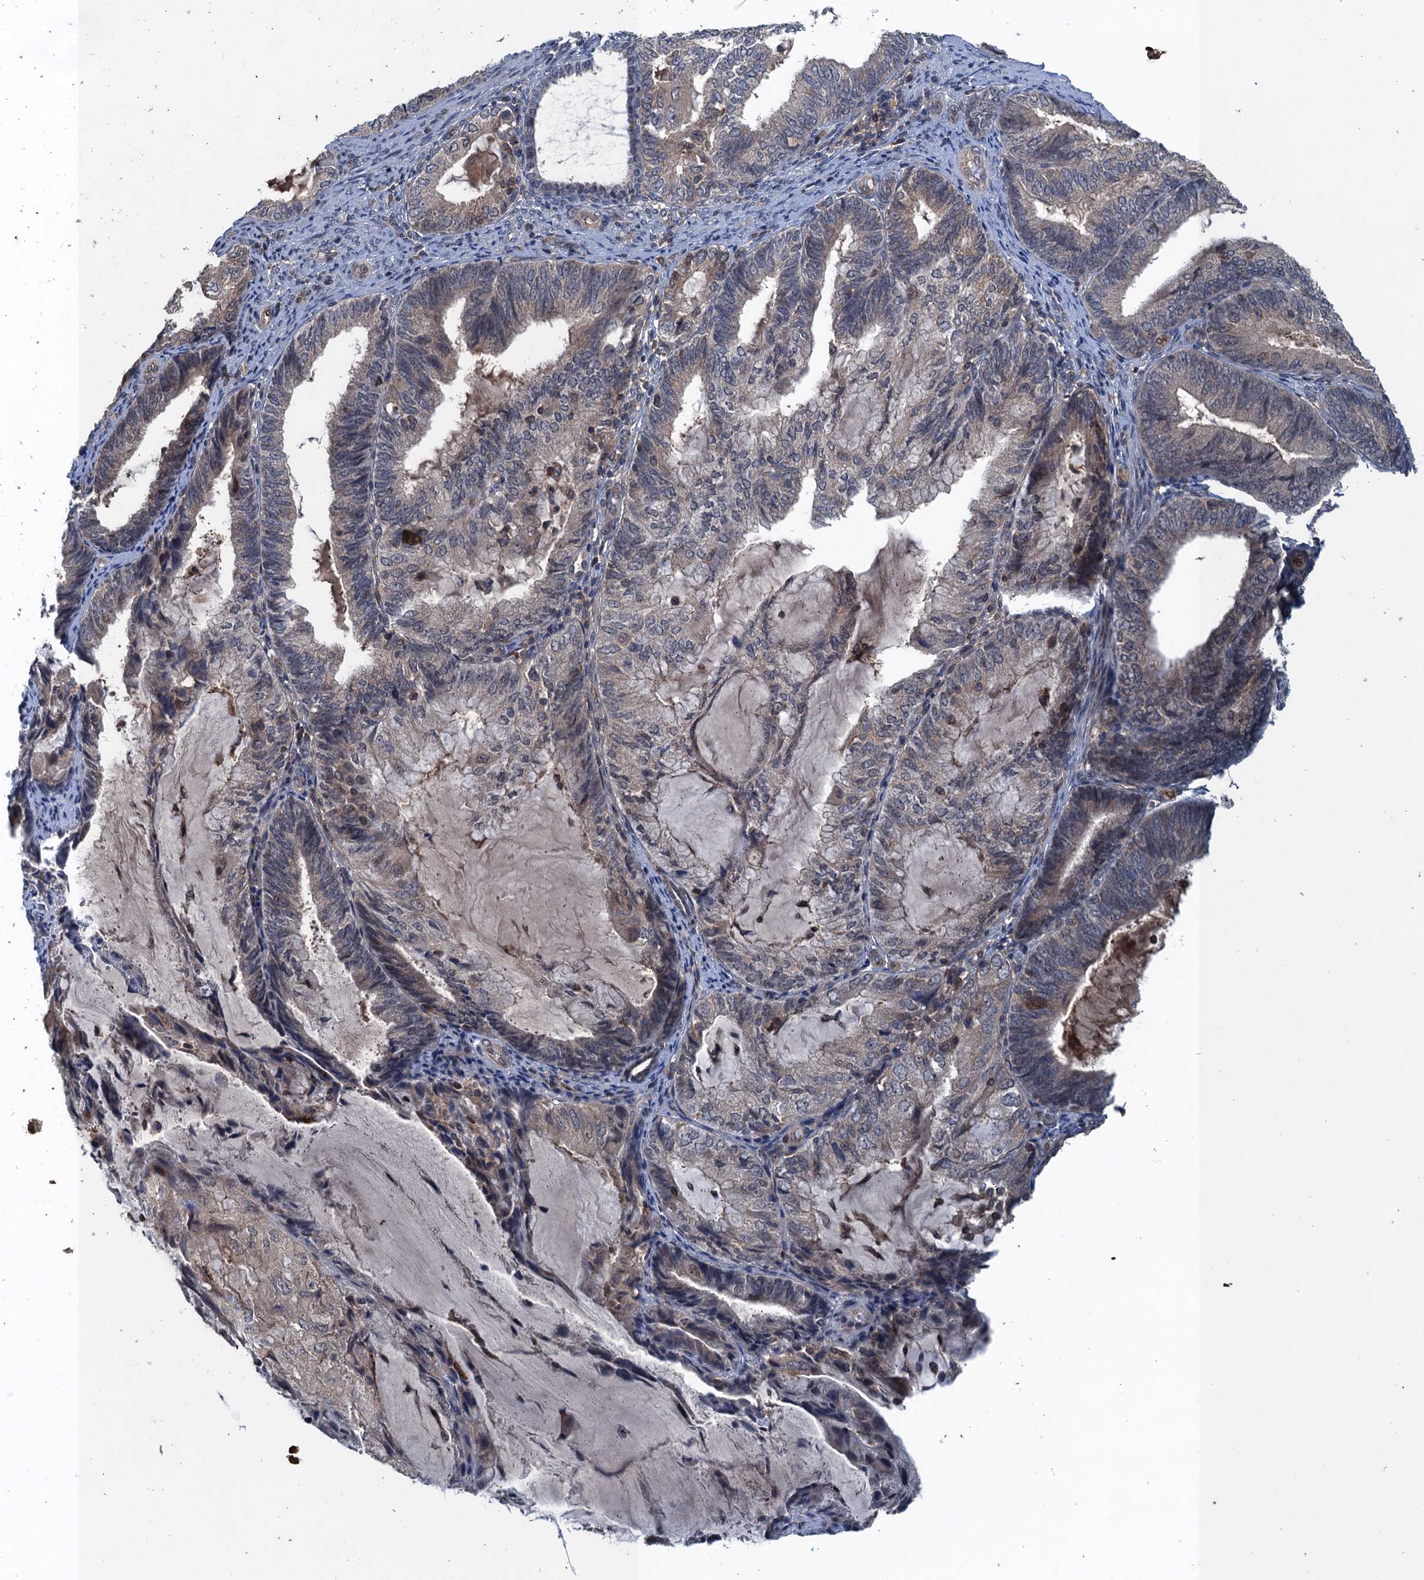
{"staining": {"intensity": "weak", "quantity": "25%-75%", "location": "cytoplasmic/membranous"}, "tissue": "endometrial cancer", "cell_type": "Tumor cells", "image_type": "cancer", "snomed": [{"axis": "morphology", "description": "Adenocarcinoma, NOS"}, {"axis": "topography", "description": "Endometrium"}], "caption": "Immunohistochemistry of human endometrial adenocarcinoma exhibits low levels of weak cytoplasmic/membranous staining in approximately 25%-75% of tumor cells. The staining was performed using DAB to visualize the protein expression in brown, while the nuclei were stained in blue with hematoxylin (Magnification: 20x).", "gene": "RNF165", "patient": {"sex": "female", "age": 81}}